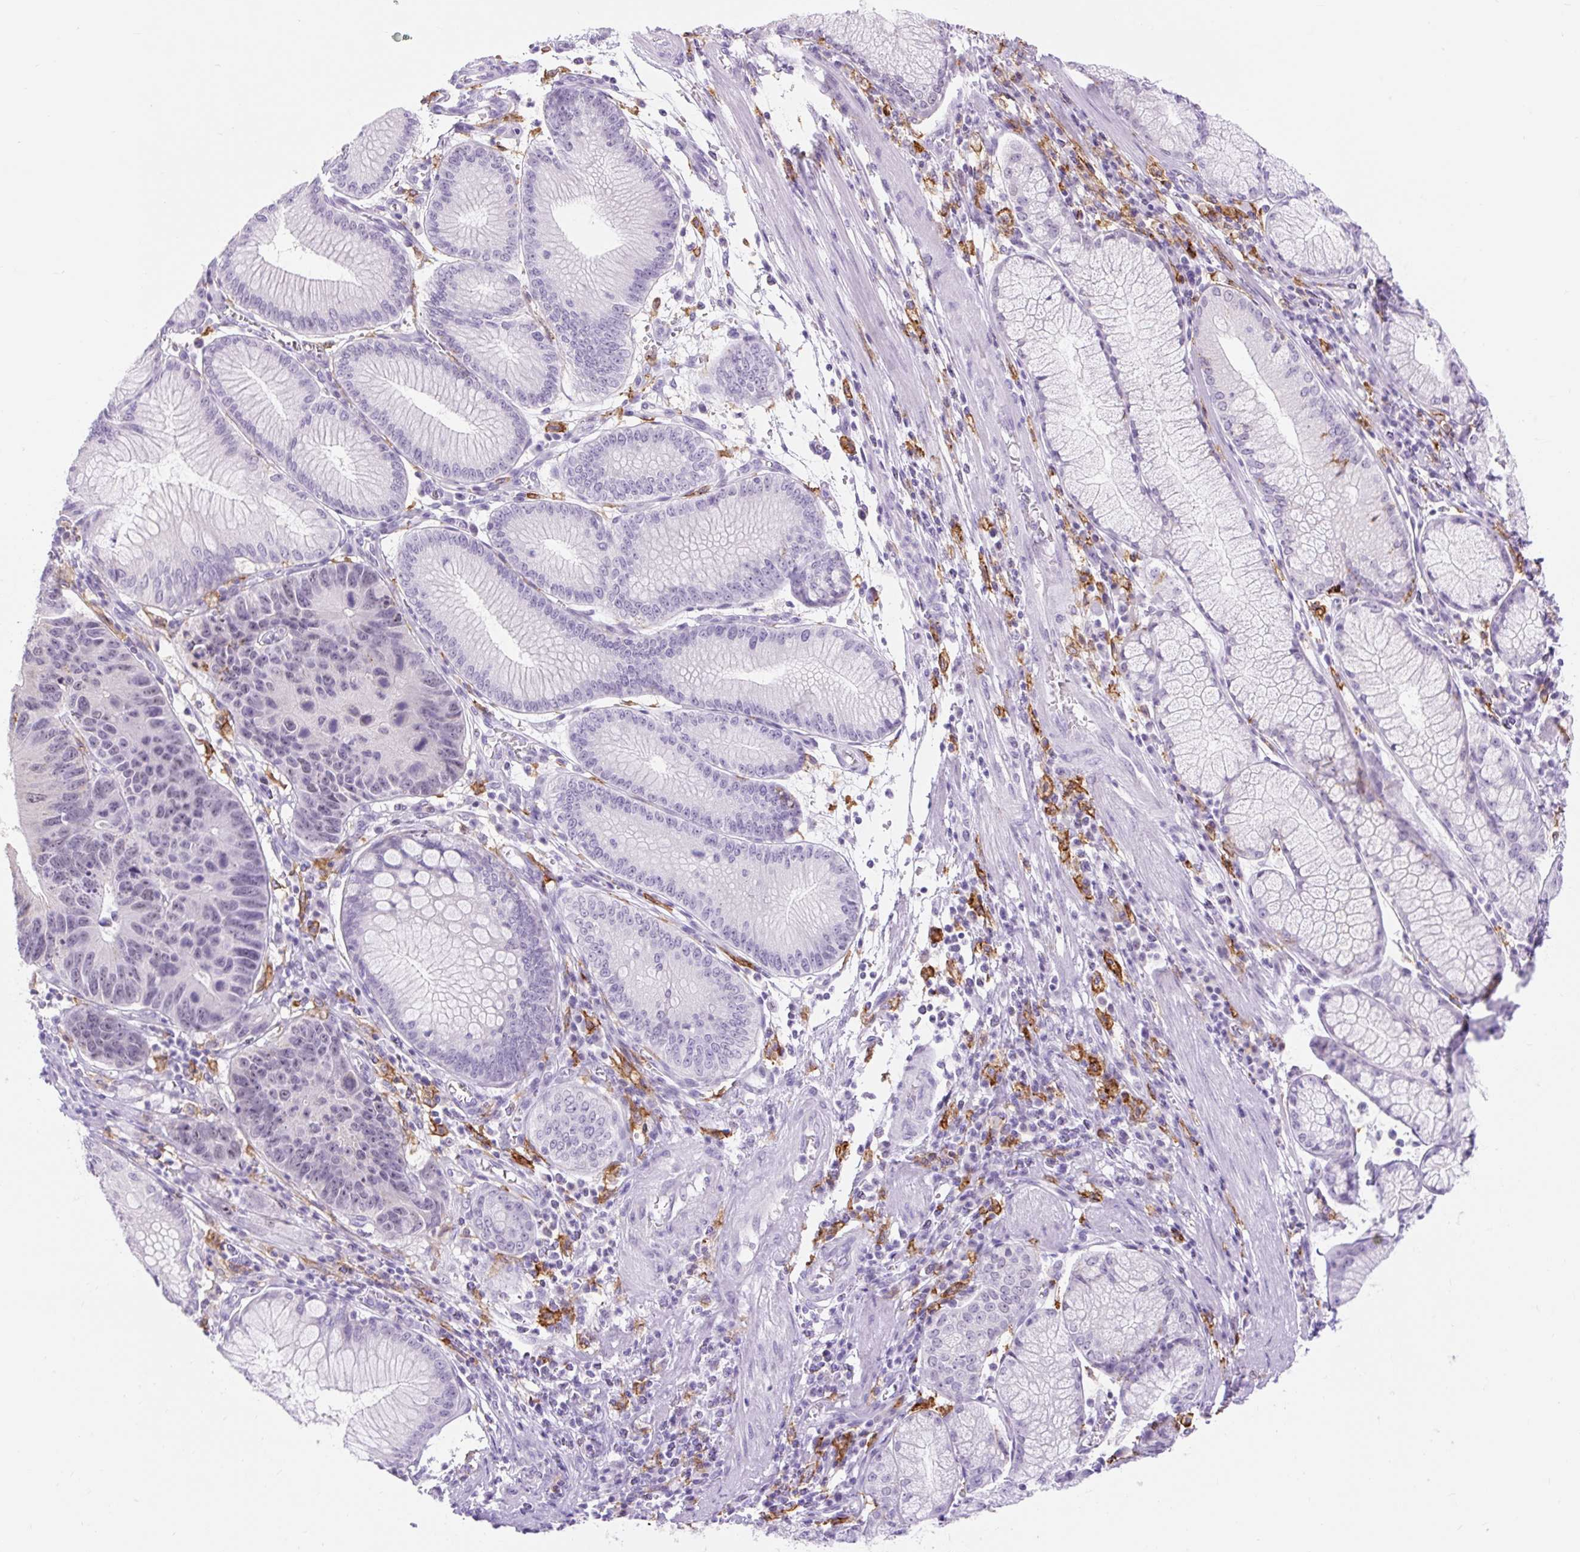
{"staining": {"intensity": "negative", "quantity": "none", "location": "none"}, "tissue": "stomach cancer", "cell_type": "Tumor cells", "image_type": "cancer", "snomed": [{"axis": "morphology", "description": "Adenocarcinoma, NOS"}, {"axis": "topography", "description": "Stomach"}], "caption": "Immunohistochemistry photomicrograph of neoplastic tissue: human stomach cancer (adenocarcinoma) stained with DAB (3,3'-diaminobenzidine) exhibits no significant protein positivity in tumor cells.", "gene": "SIGLEC1", "patient": {"sex": "male", "age": 59}}